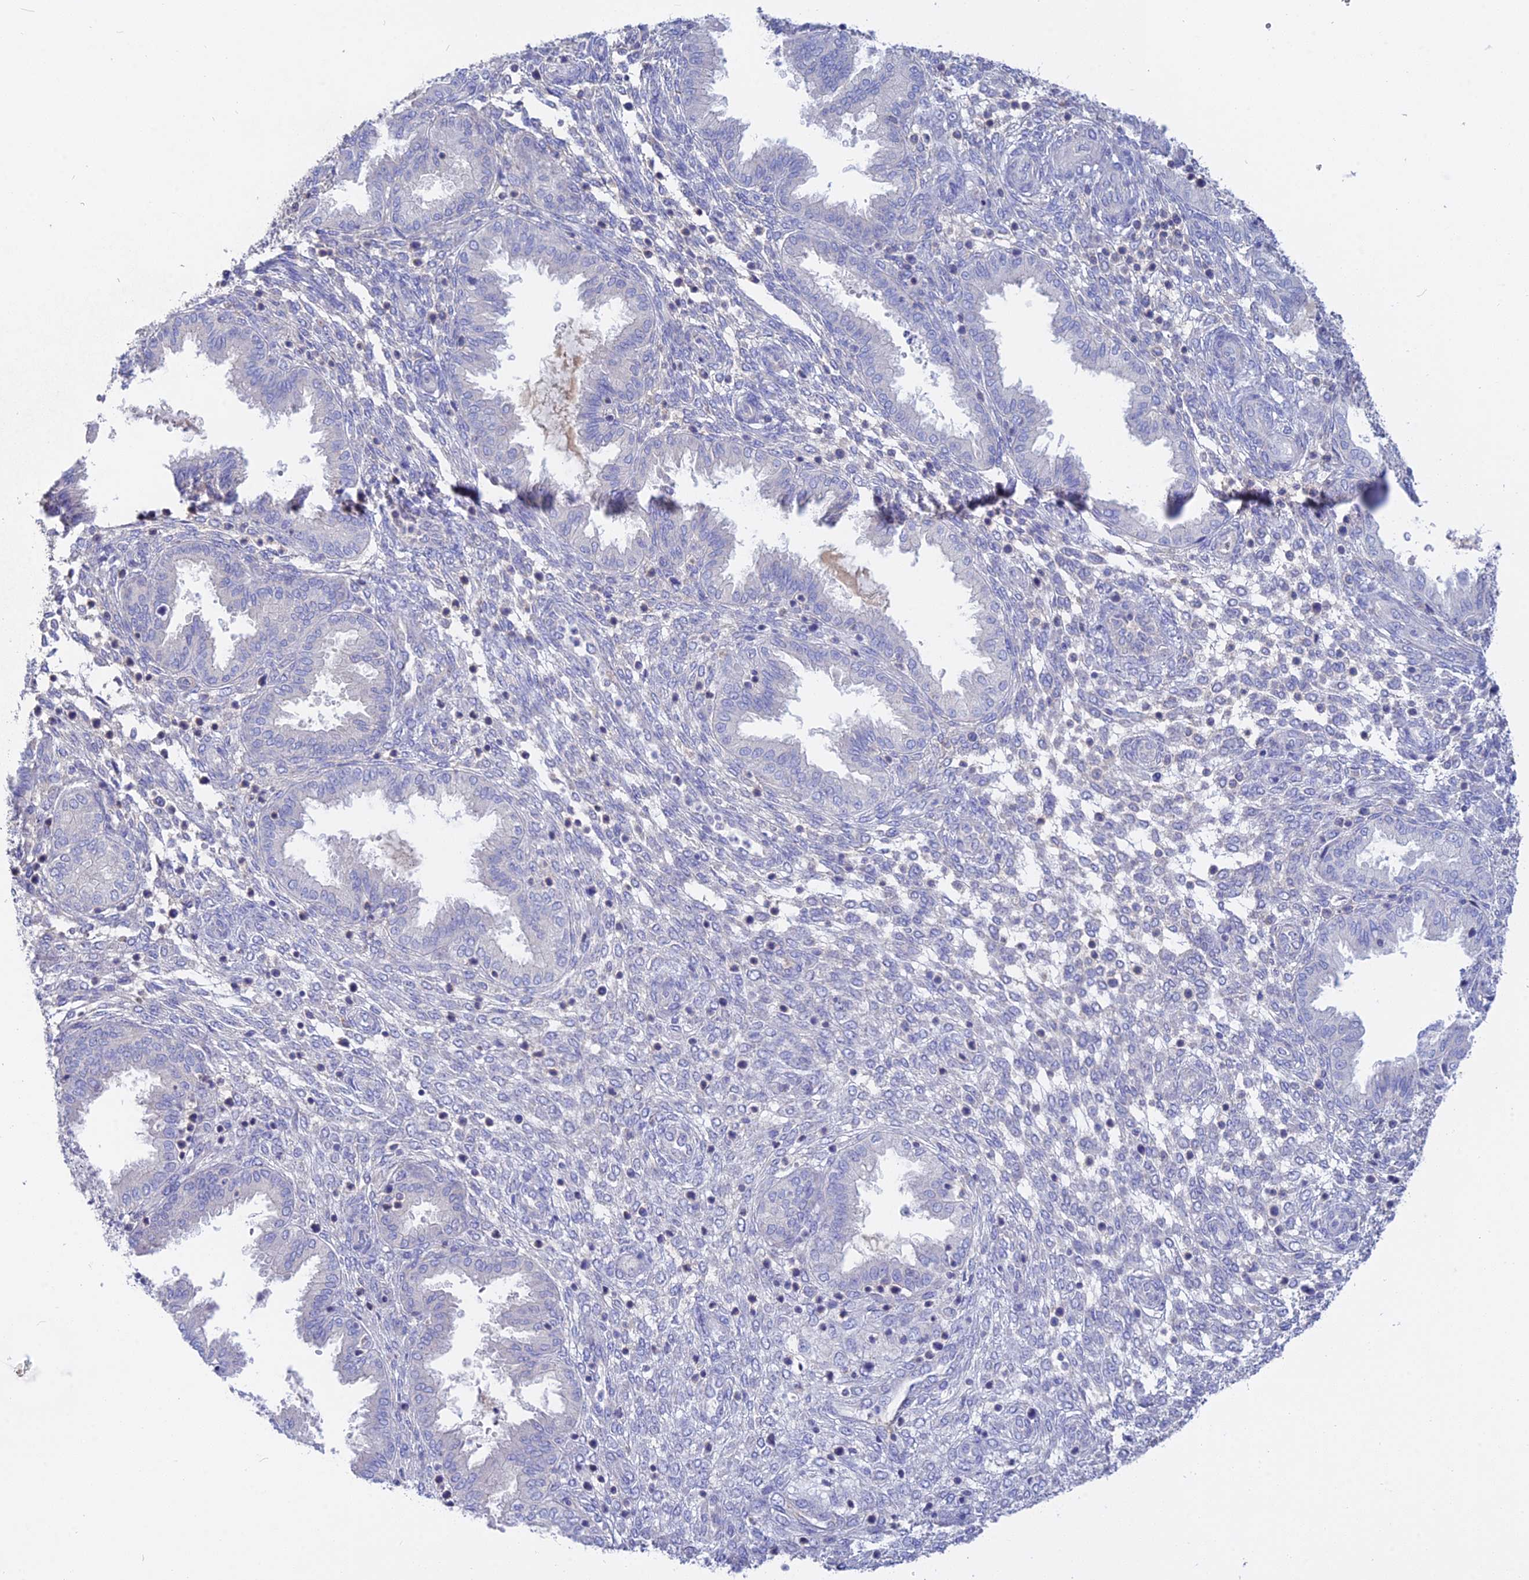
{"staining": {"intensity": "negative", "quantity": "none", "location": "none"}, "tissue": "endometrium", "cell_type": "Cells in endometrial stroma", "image_type": "normal", "snomed": [{"axis": "morphology", "description": "Normal tissue, NOS"}, {"axis": "topography", "description": "Endometrium"}], "caption": "IHC image of benign endometrium stained for a protein (brown), which reveals no positivity in cells in endometrial stroma. The staining was performed using DAB to visualize the protein expression in brown, while the nuclei were stained in blue with hematoxylin (Magnification: 20x).", "gene": "ADGRA1", "patient": {"sex": "female", "age": 33}}